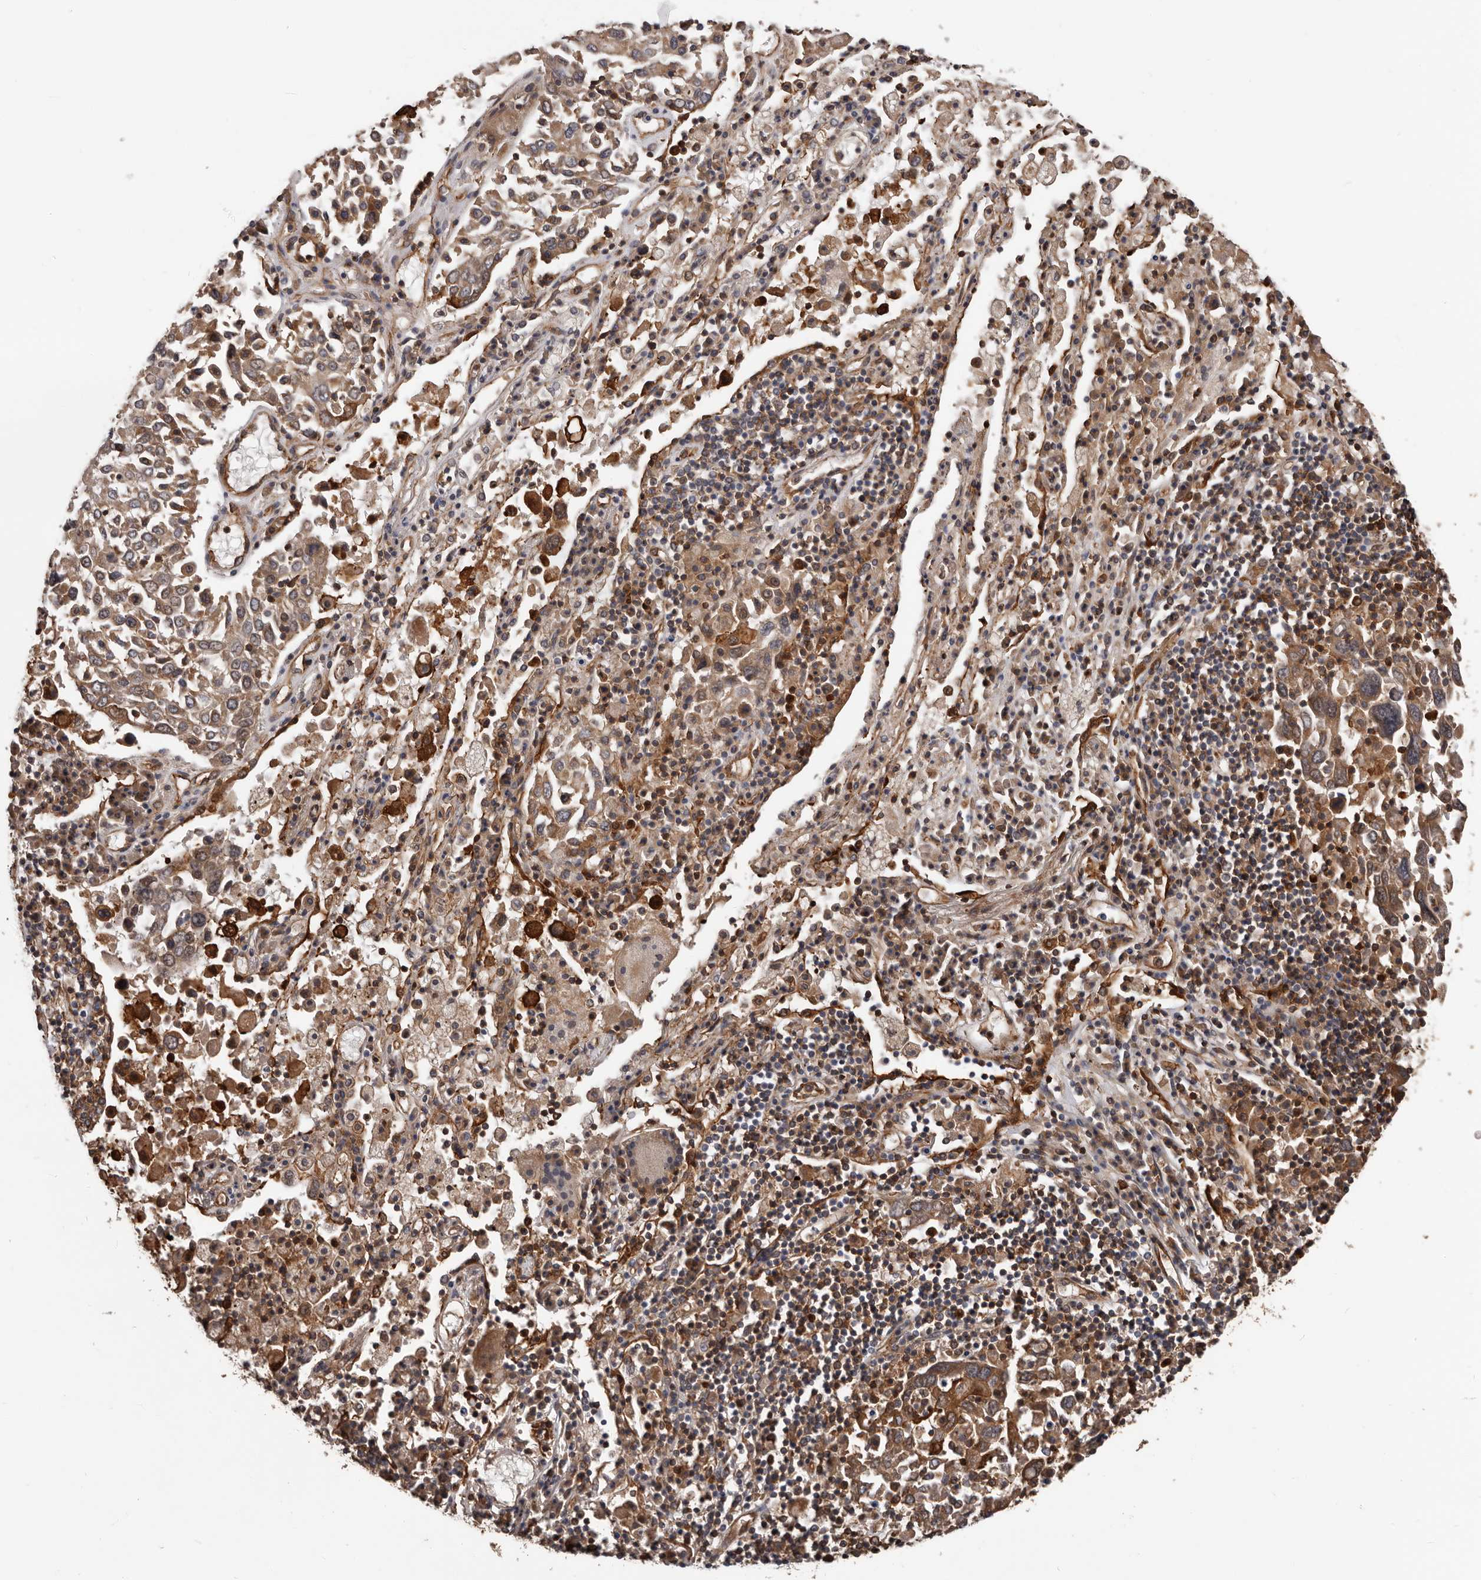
{"staining": {"intensity": "moderate", "quantity": ">75%", "location": "cytoplasmic/membranous"}, "tissue": "lung cancer", "cell_type": "Tumor cells", "image_type": "cancer", "snomed": [{"axis": "morphology", "description": "Squamous cell carcinoma, NOS"}, {"axis": "topography", "description": "Lung"}], "caption": "Brown immunohistochemical staining in human lung cancer (squamous cell carcinoma) displays moderate cytoplasmic/membranous expression in about >75% of tumor cells.", "gene": "PNRC2", "patient": {"sex": "male", "age": 65}}